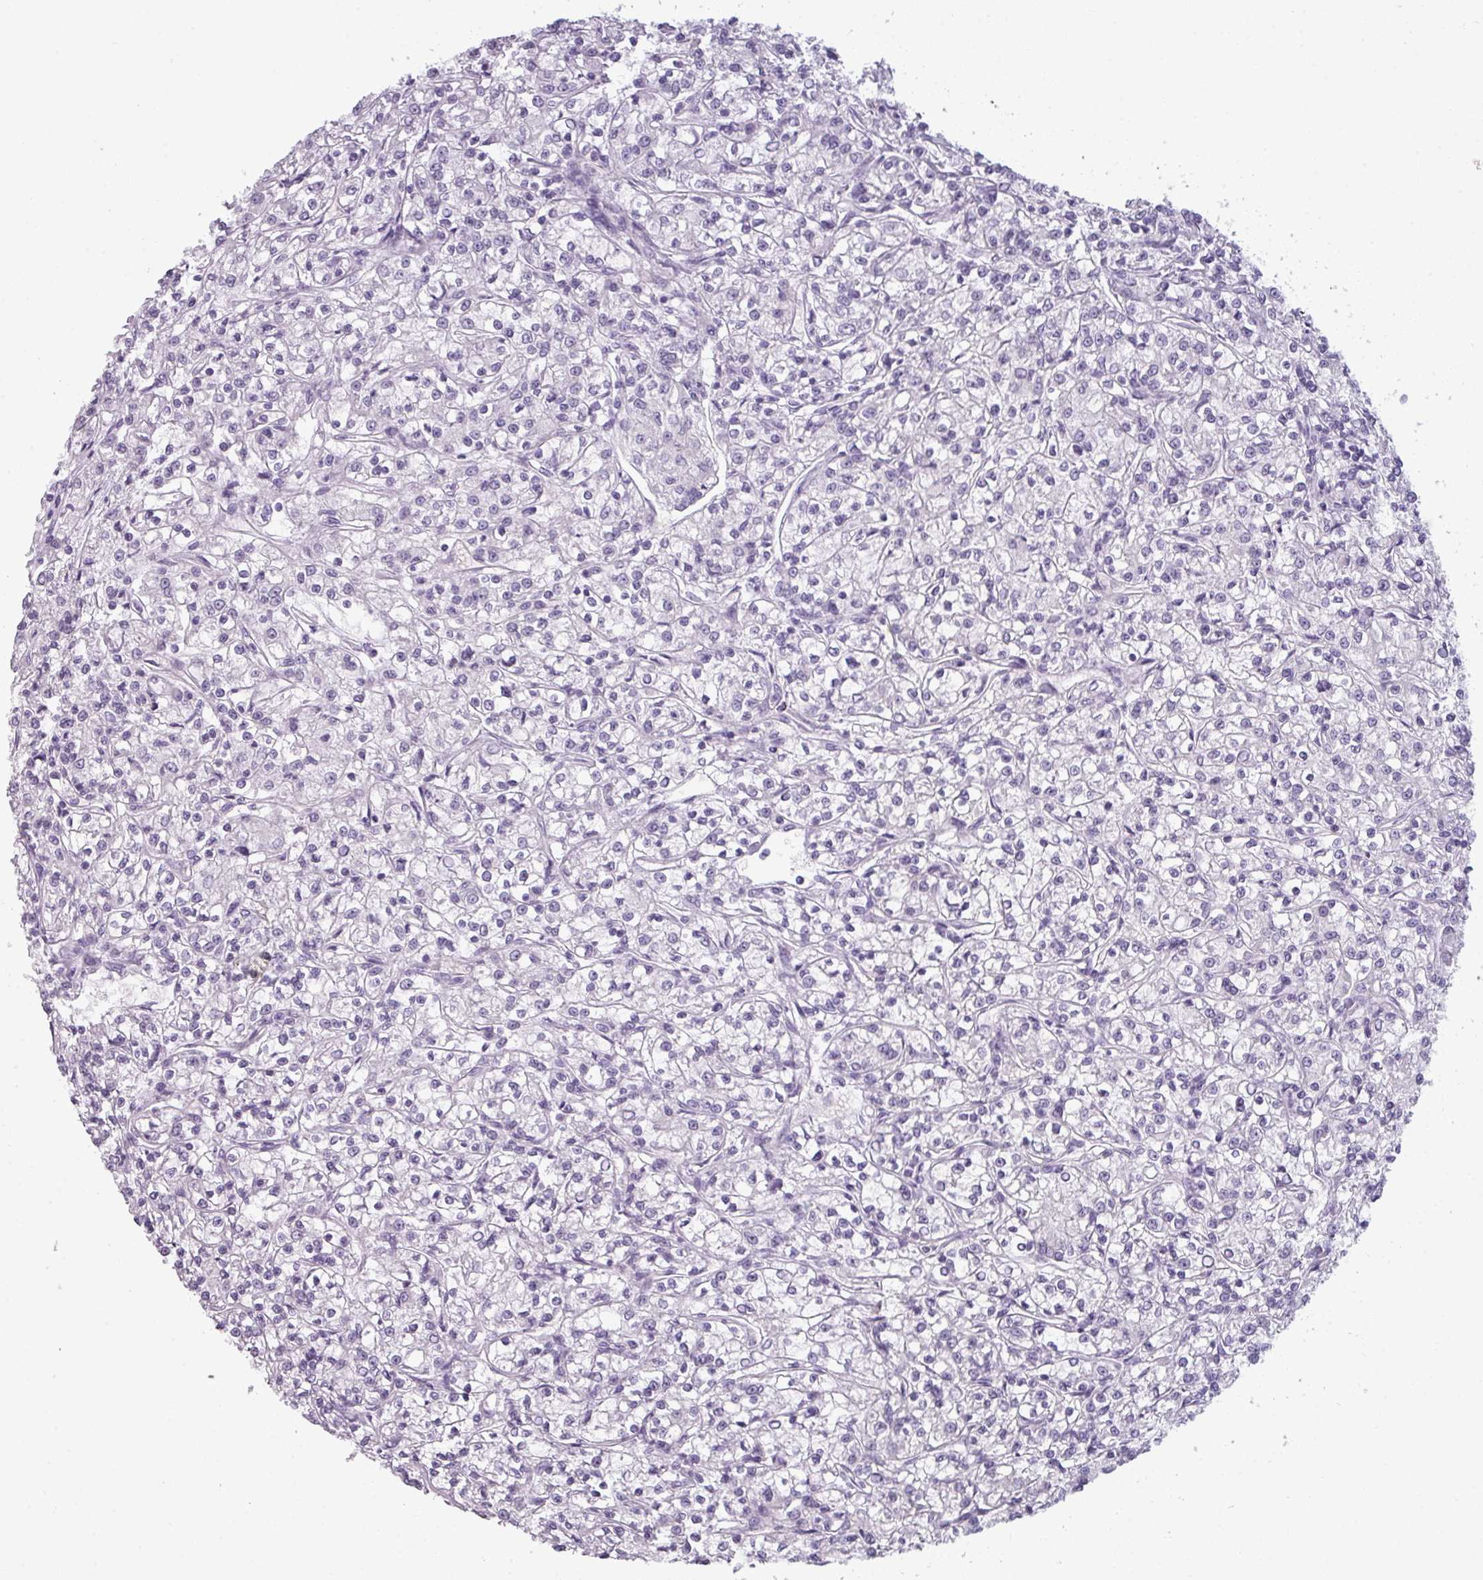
{"staining": {"intensity": "negative", "quantity": "none", "location": "none"}, "tissue": "renal cancer", "cell_type": "Tumor cells", "image_type": "cancer", "snomed": [{"axis": "morphology", "description": "Adenocarcinoma, NOS"}, {"axis": "topography", "description": "Kidney"}], "caption": "There is no significant positivity in tumor cells of renal adenocarcinoma.", "gene": "AREL1", "patient": {"sex": "female", "age": 59}}